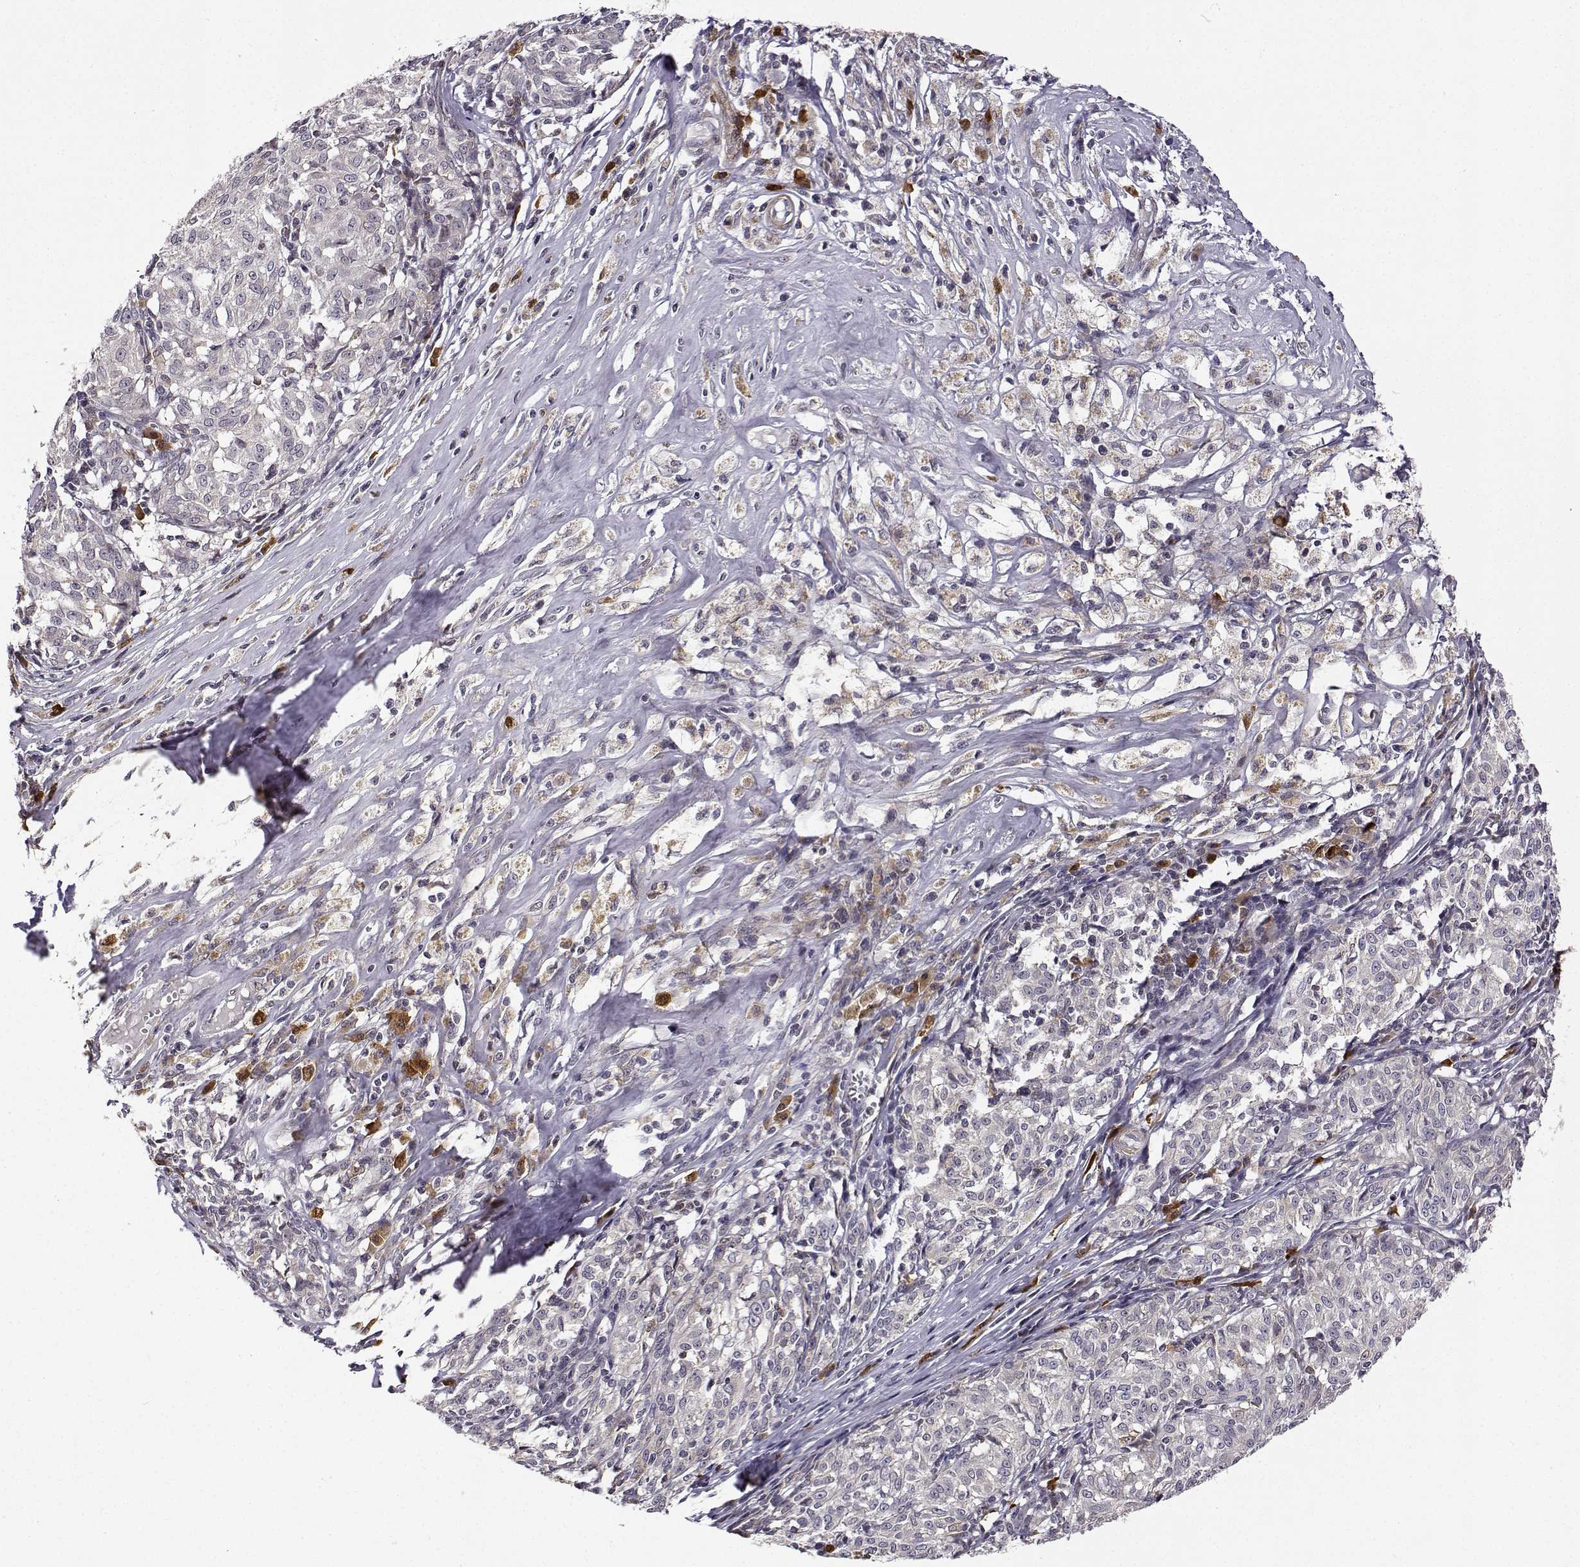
{"staining": {"intensity": "negative", "quantity": "none", "location": "none"}, "tissue": "melanoma", "cell_type": "Tumor cells", "image_type": "cancer", "snomed": [{"axis": "morphology", "description": "Malignant melanoma, NOS"}, {"axis": "topography", "description": "Skin"}], "caption": "This histopathology image is of malignant melanoma stained with immunohistochemistry to label a protein in brown with the nuclei are counter-stained blue. There is no expression in tumor cells.", "gene": "PHGDH", "patient": {"sex": "female", "age": 72}}